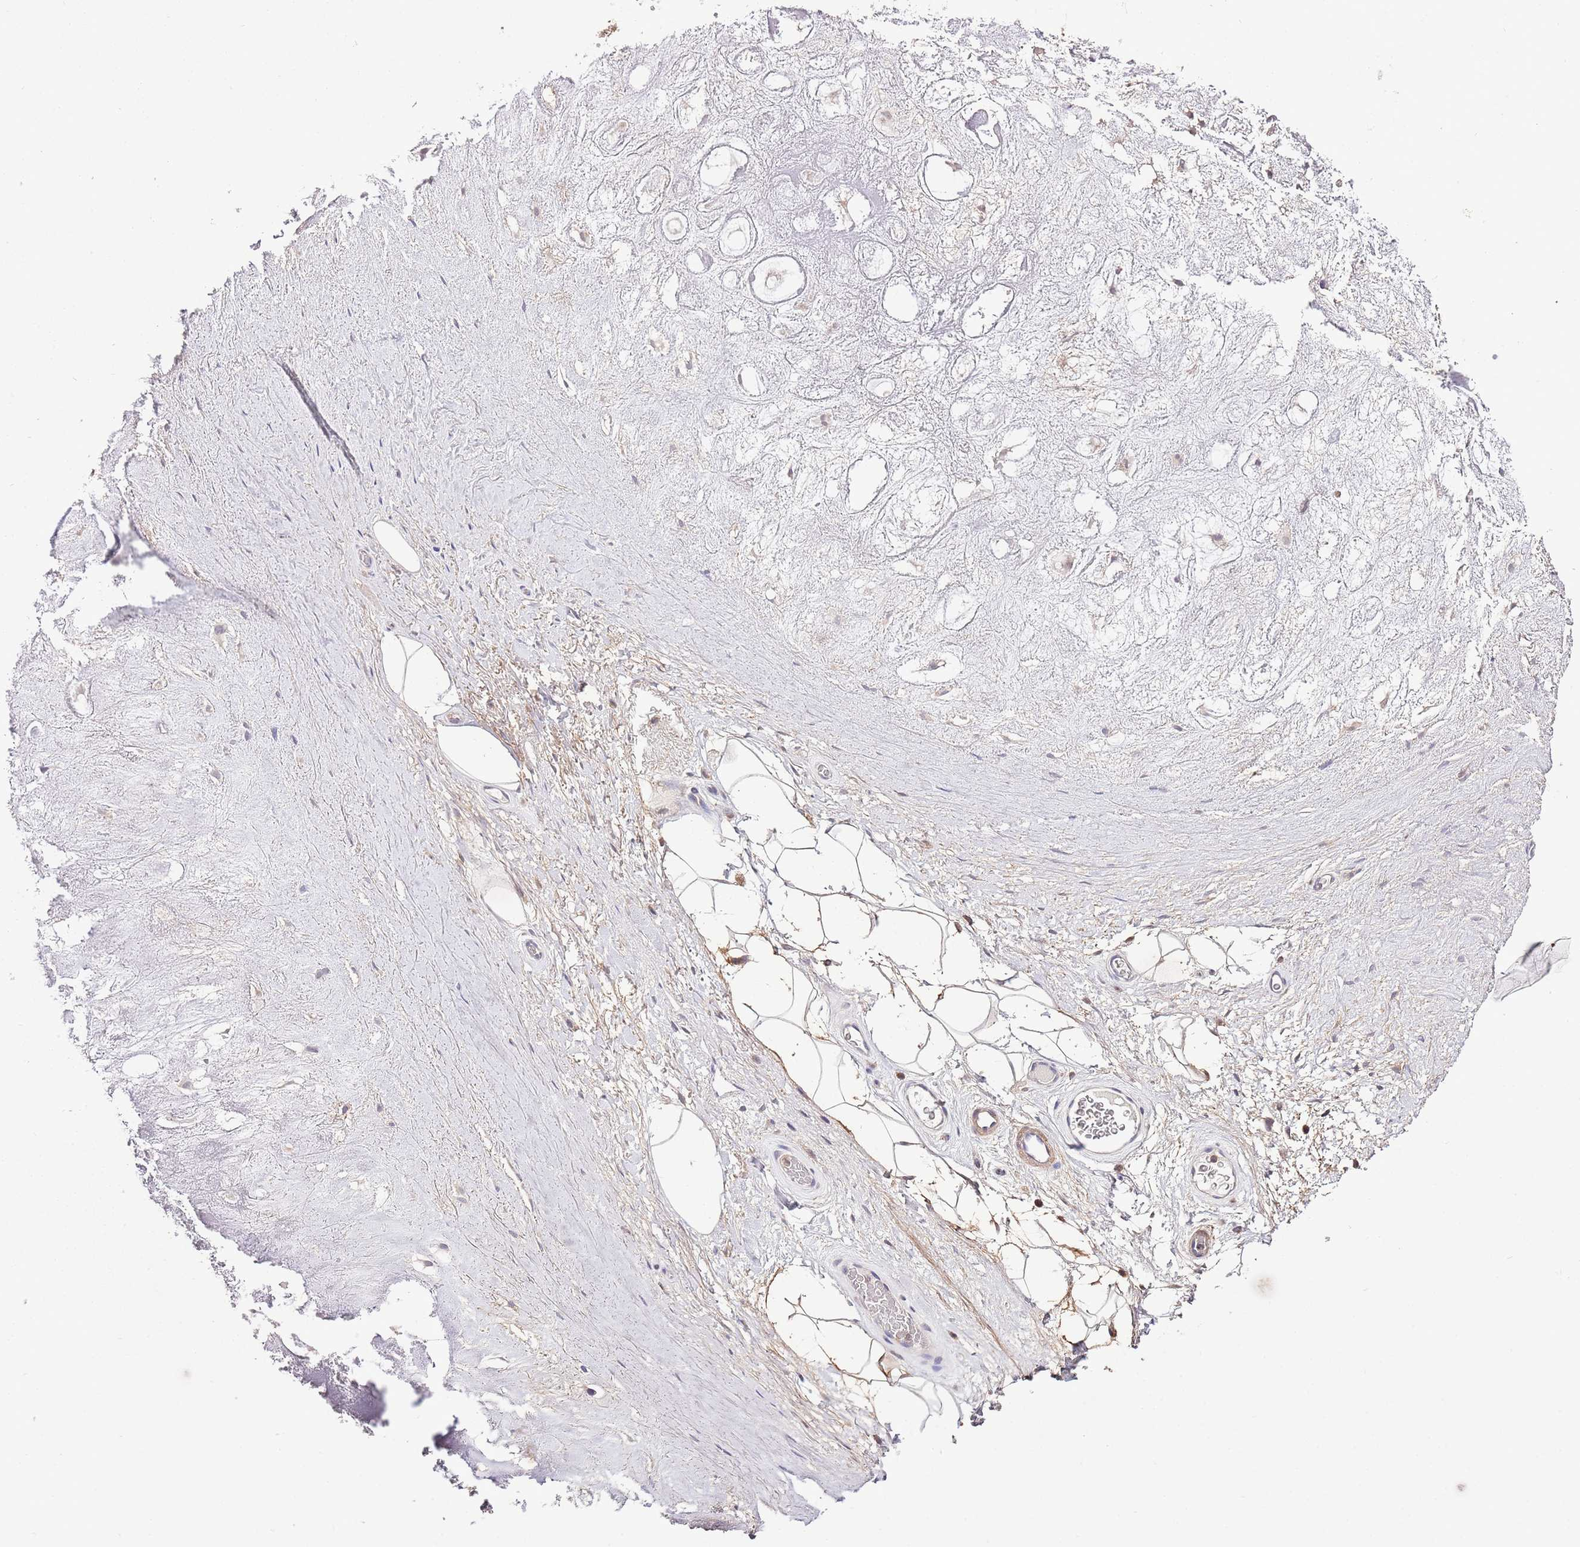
{"staining": {"intensity": "negative", "quantity": "none", "location": "none"}, "tissue": "adipose tissue", "cell_type": "Adipocytes", "image_type": "normal", "snomed": [{"axis": "morphology", "description": "Normal tissue, NOS"}, {"axis": "topography", "description": "Cartilage tissue"}], "caption": "Immunohistochemistry (IHC) of normal human adipose tissue displays no positivity in adipocytes.", "gene": "EFHD1", "patient": {"sex": "male", "age": 81}}